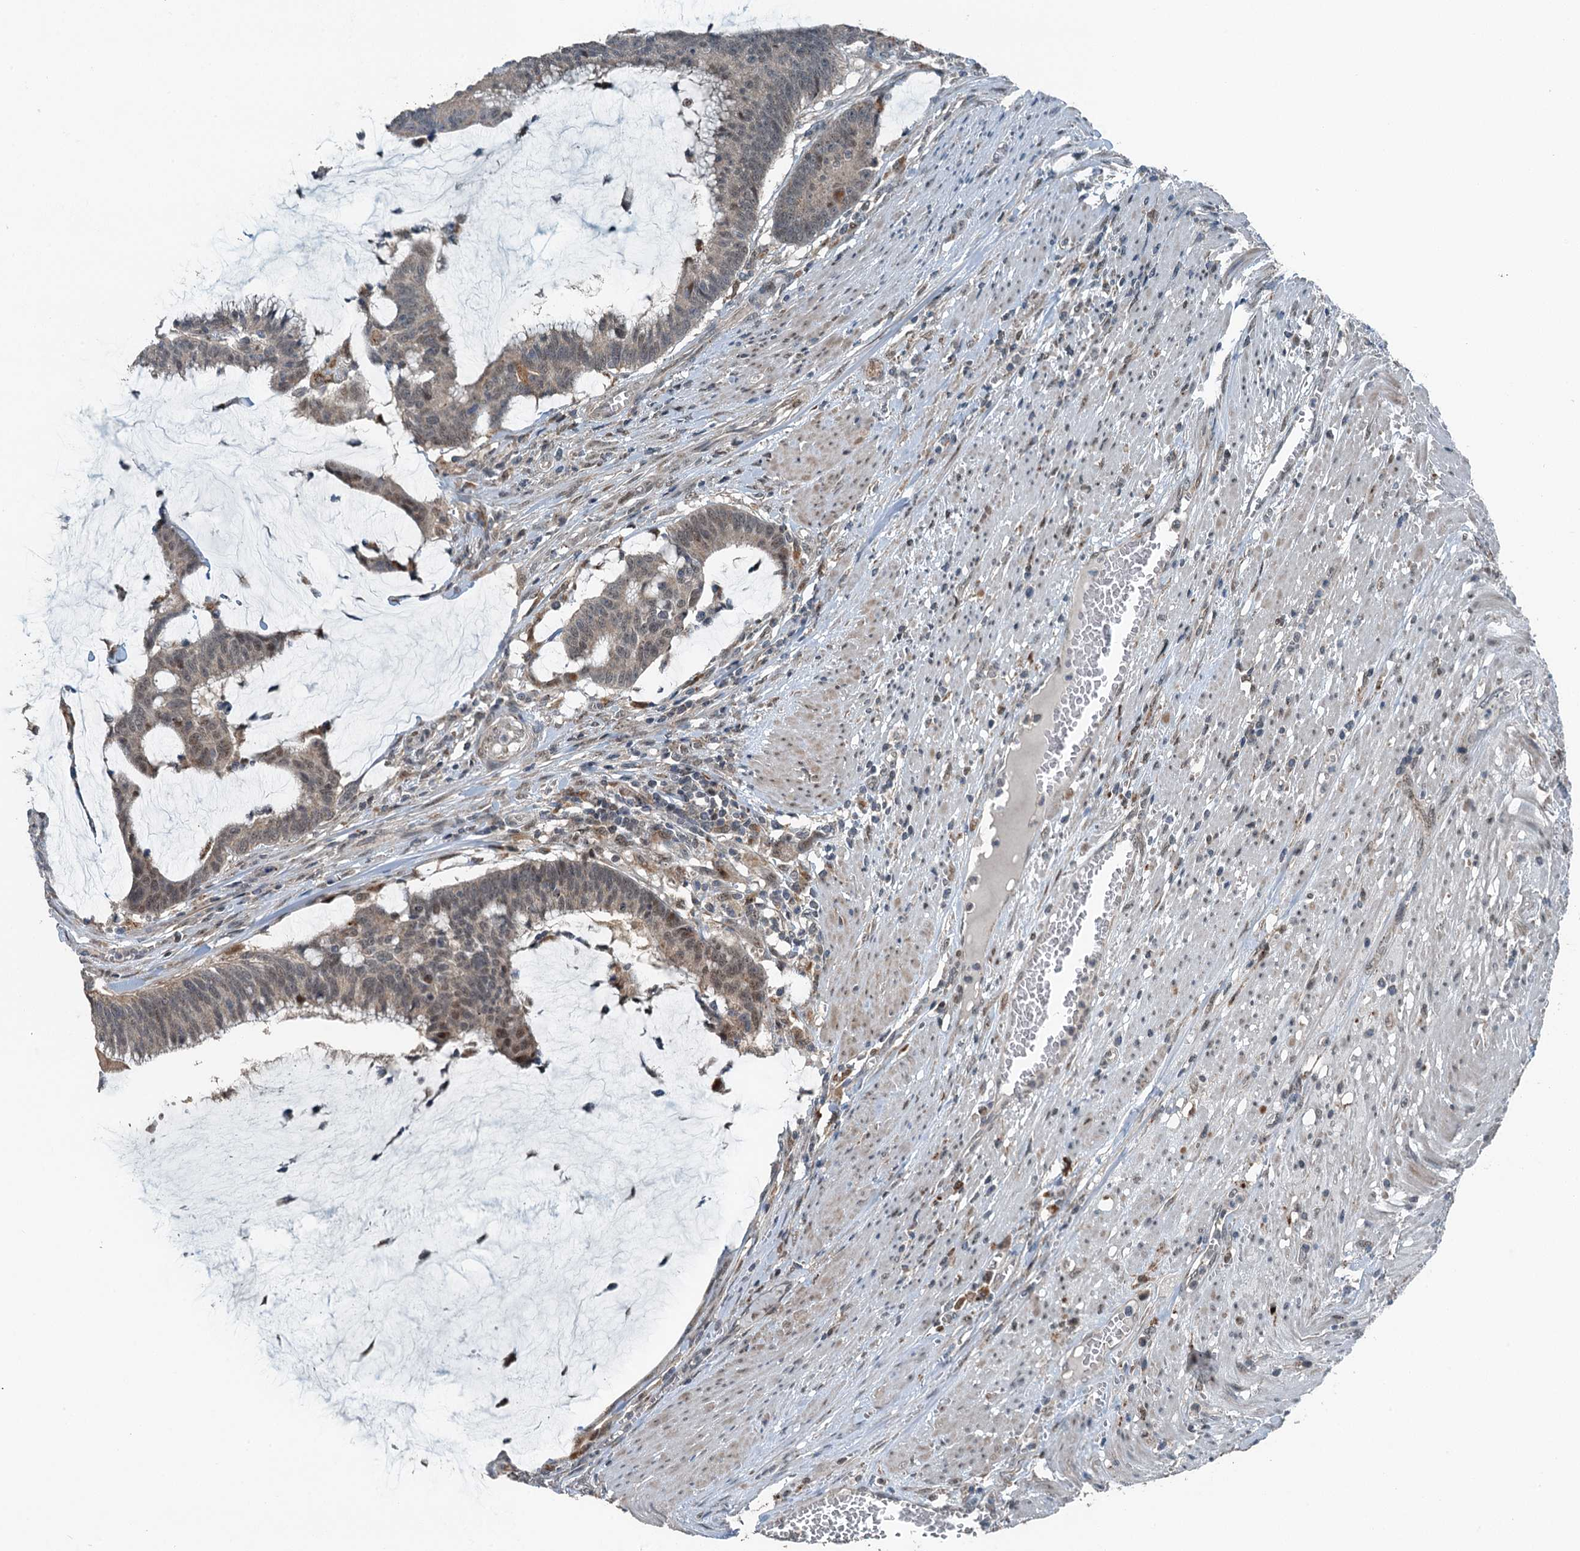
{"staining": {"intensity": "negative", "quantity": "none", "location": "none"}, "tissue": "colorectal cancer", "cell_type": "Tumor cells", "image_type": "cancer", "snomed": [{"axis": "morphology", "description": "Adenocarcinoma, NOS"}, {"axis": "topography", "description": "Rectum"}], "caption": "Immunohistochemical staining of colorectal cancer (adenocarcinoma) displays no significant expression in tumor cells.", "gene": "BMERB1", "patient": {"sex": "female", "age": 77}}